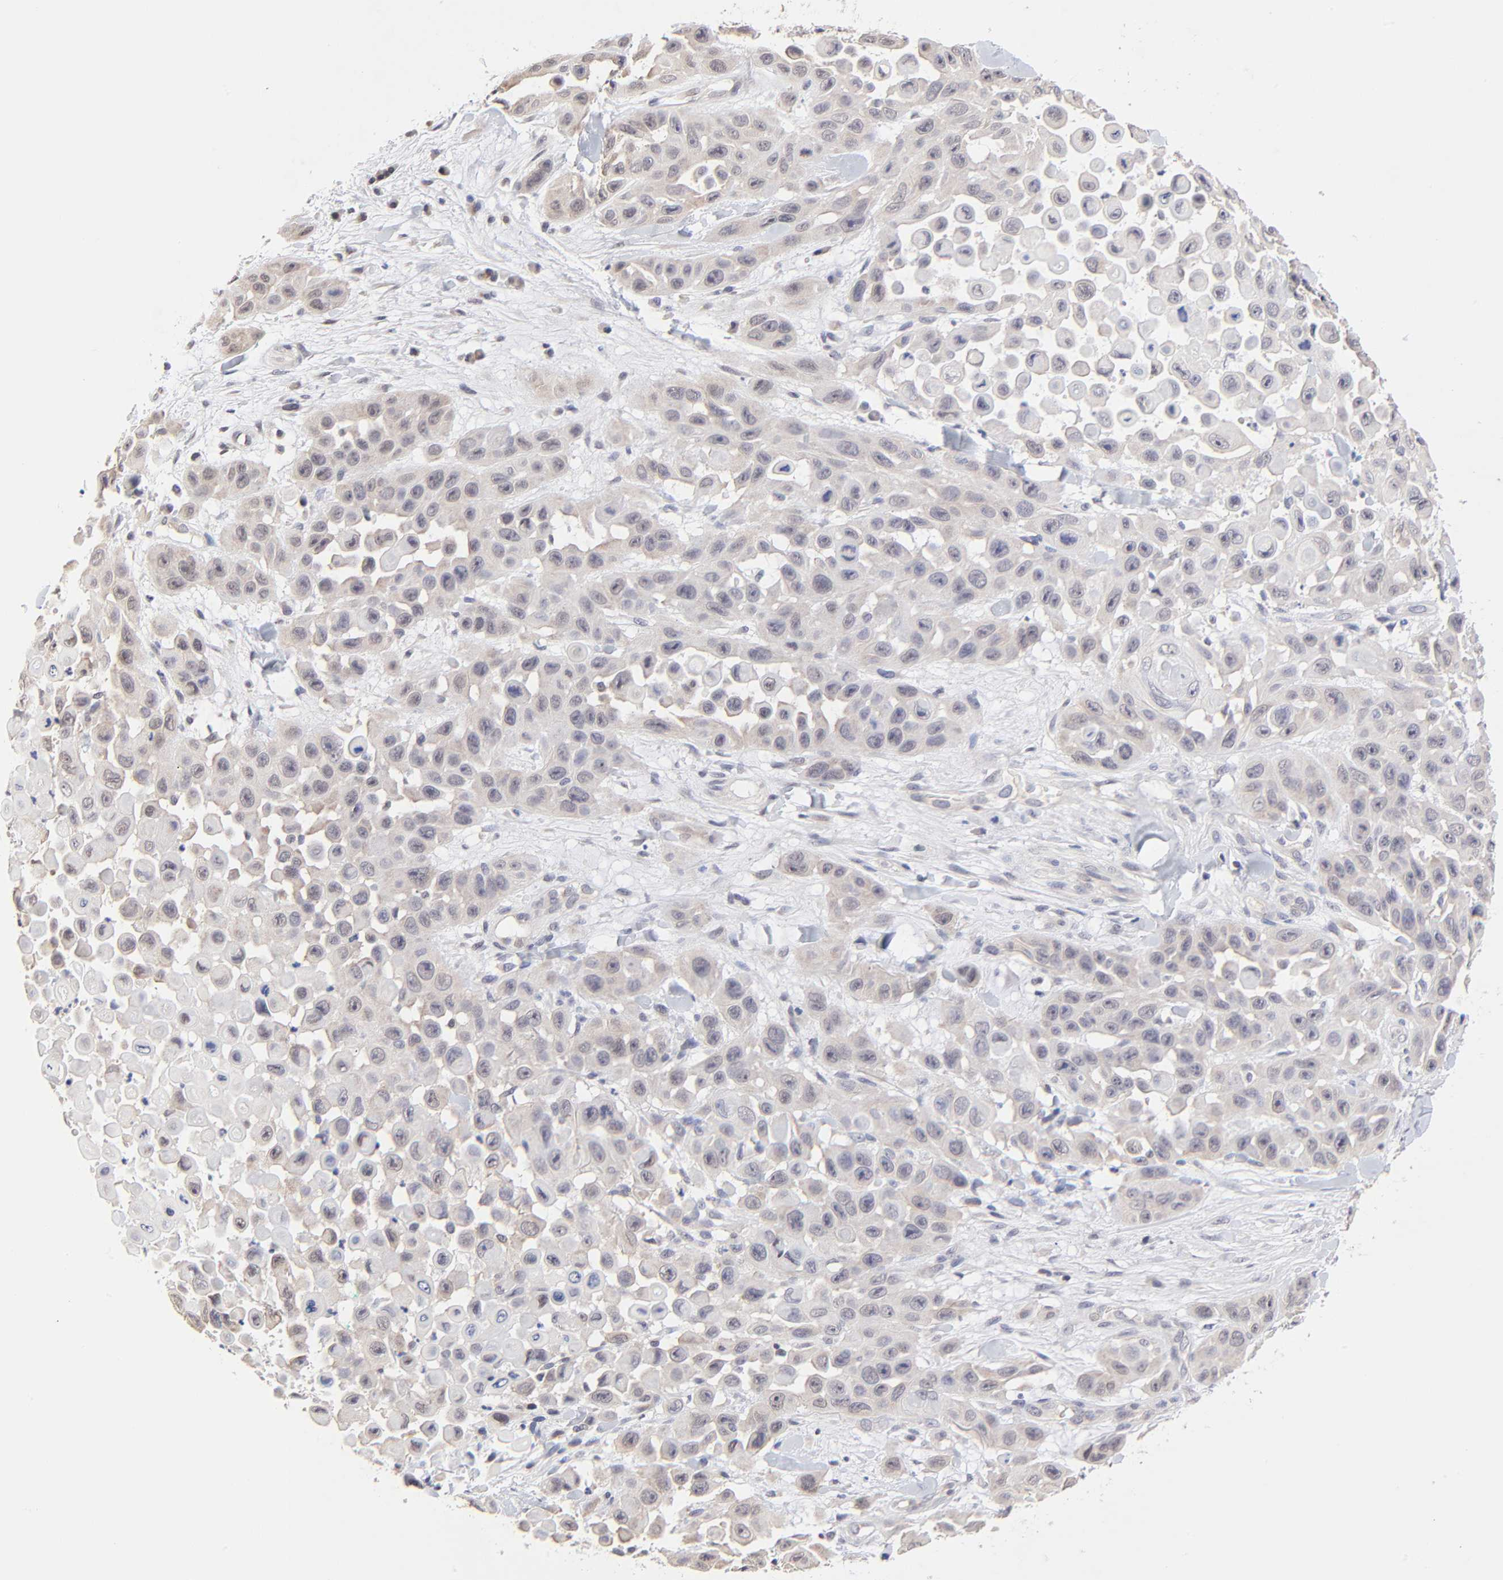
{"staining": {"intensity": "weak", "quantity": ">75%", "location": "cytoplasmic/membranous"}, "tissue": "skin cancer", "cell_type": "Tumor cells", "image_type": "cancer", "snomed": [{"axis": "morphology", "description": "Squamous cell carcinoma, NOS"}, {"axis": "topography", "description": "Skin"}], "caption": "Immunohistochemical staining of human skin cancer demonstrates weak cytoplasmic/membranous protein positivity in about >75% of tumor cells. The protein of interest is stained brown, and the nuclei are stained in blue (DAB IHC with brightfield microscopy, high magnification).", "gene": "FBXO8", "patient": {"sex": "male", "age": 81}}